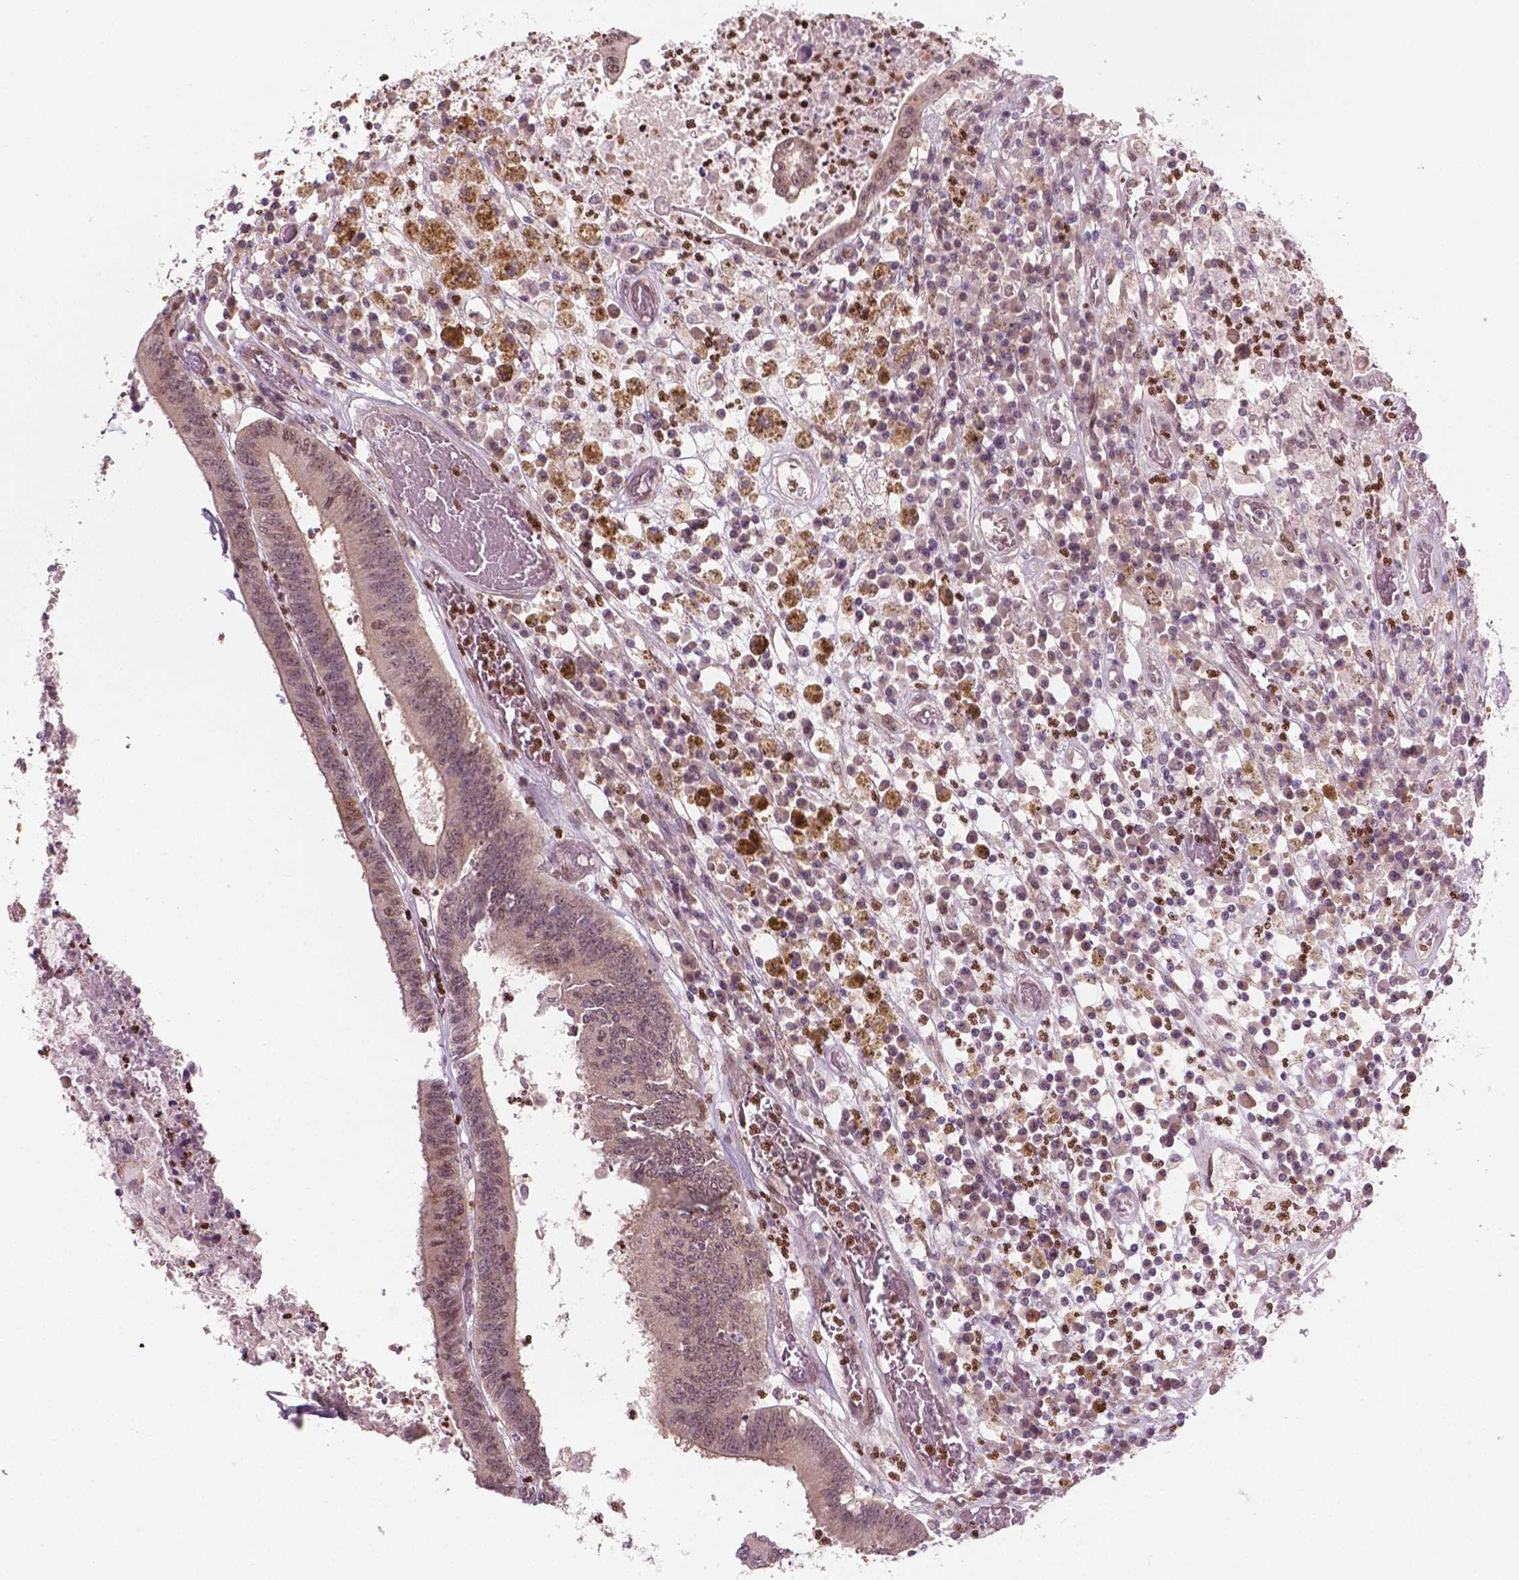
{"staining": {"intensity": "moderate", "quantity": "<25%", "location": "nuclear"}, "tissue": "colorectal cancer", "cell_type": "Tumor cells", "image_type": "cancer", "snomed": [{"axis": "morphology", "description": "Adenocarcinoma, NOS"}, {"axis": "topography", "description": "Rectum"}], "caption": "This is an image of immunohistochemistry staining of colorectal cancer, which shows moderate staining in the nuclear of tumor cells.", "gene": "NFAT5", "patient": {"sex": "male", "age": 54}}